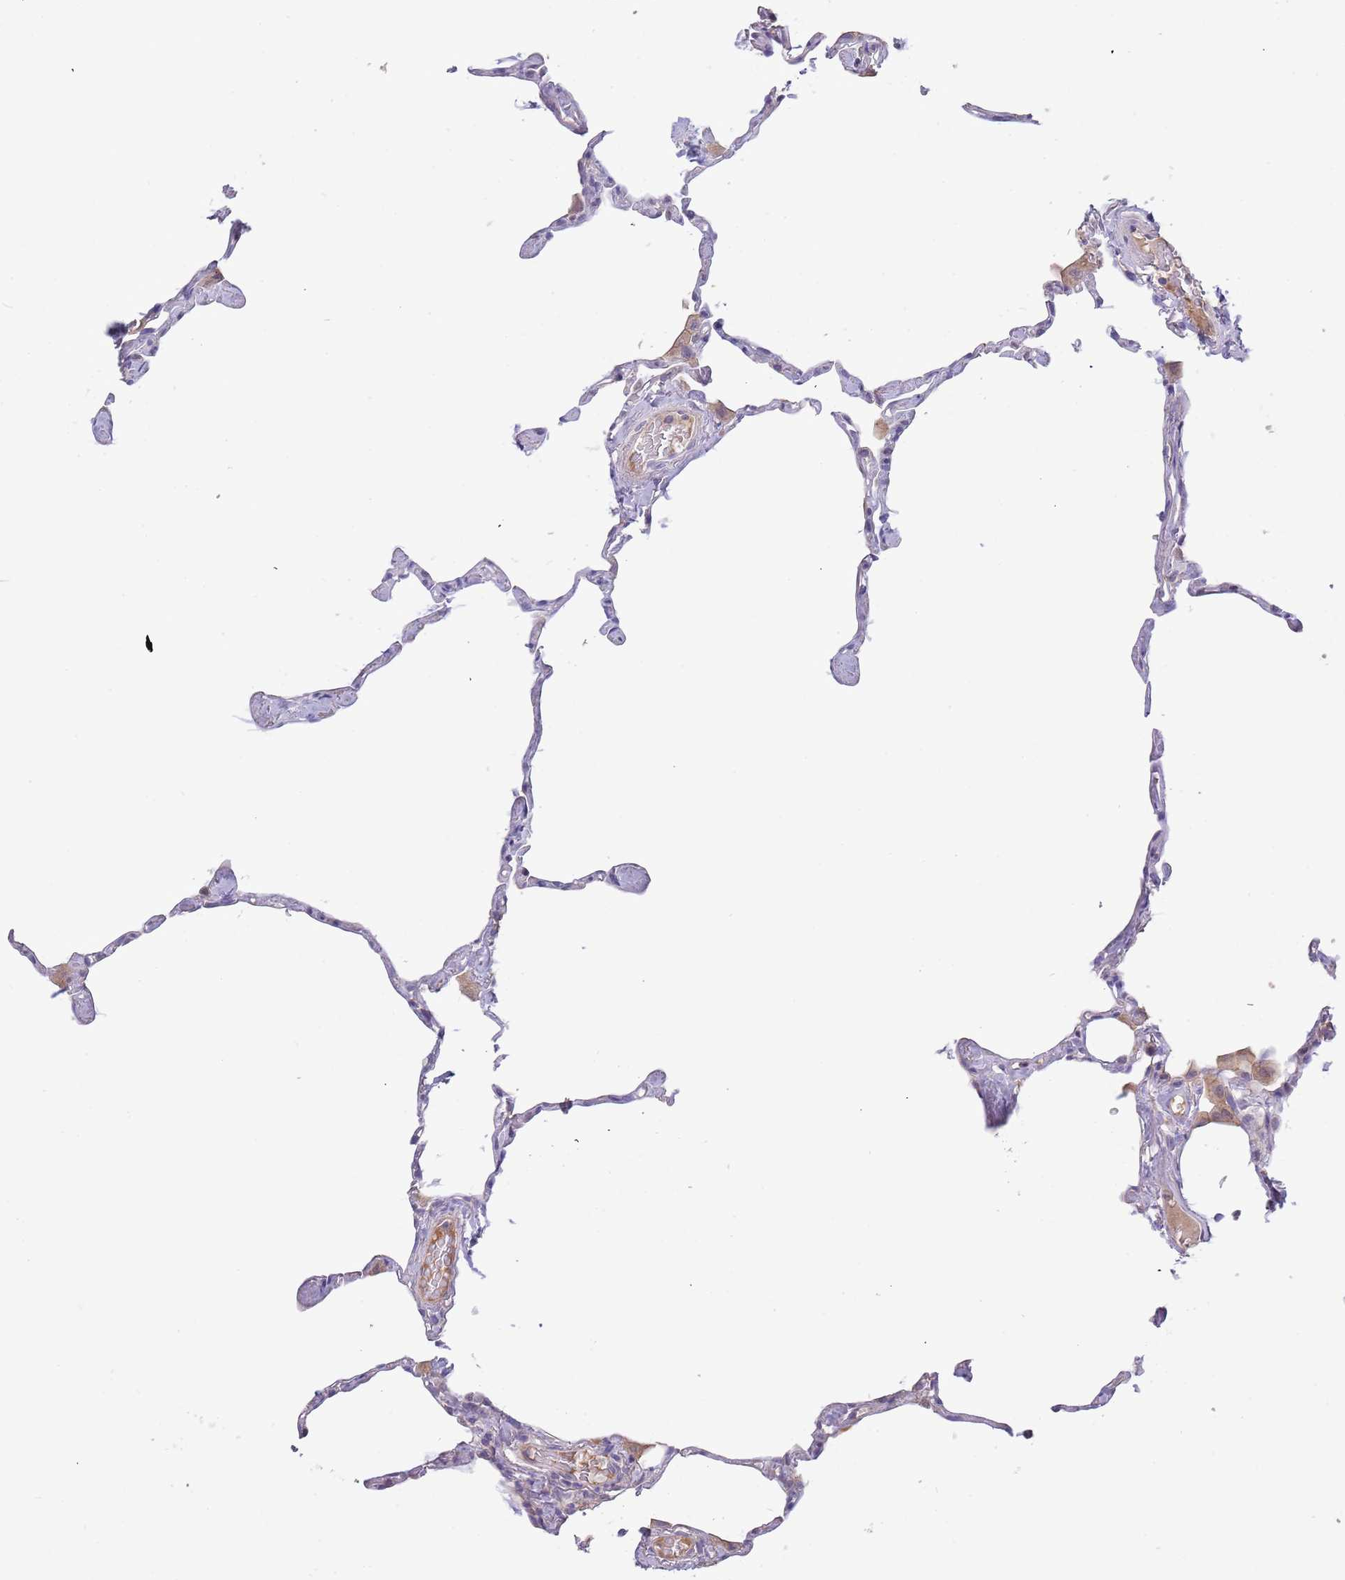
{"staining": {"intensity": "negative", "quantity": "none", "location": "none"}, "tissue": "lung", "cell_type": "Alveolar cells", "image_type": "normal", "snomed": [{"axis": "morphology", "description": "Normal tissue, NOS"}, {"axis": "topography", "description": "Lung"}], "caption": "This is a image of IHC staining of unremarkable lung, which shows no positivity in alveolar cells. (DAB (3,3'-diaminobenzidine) immunohistochemistry (IHC), high magnification).", "gene": "SUSD1", "patient": {"sex": "male", "age": 65}}